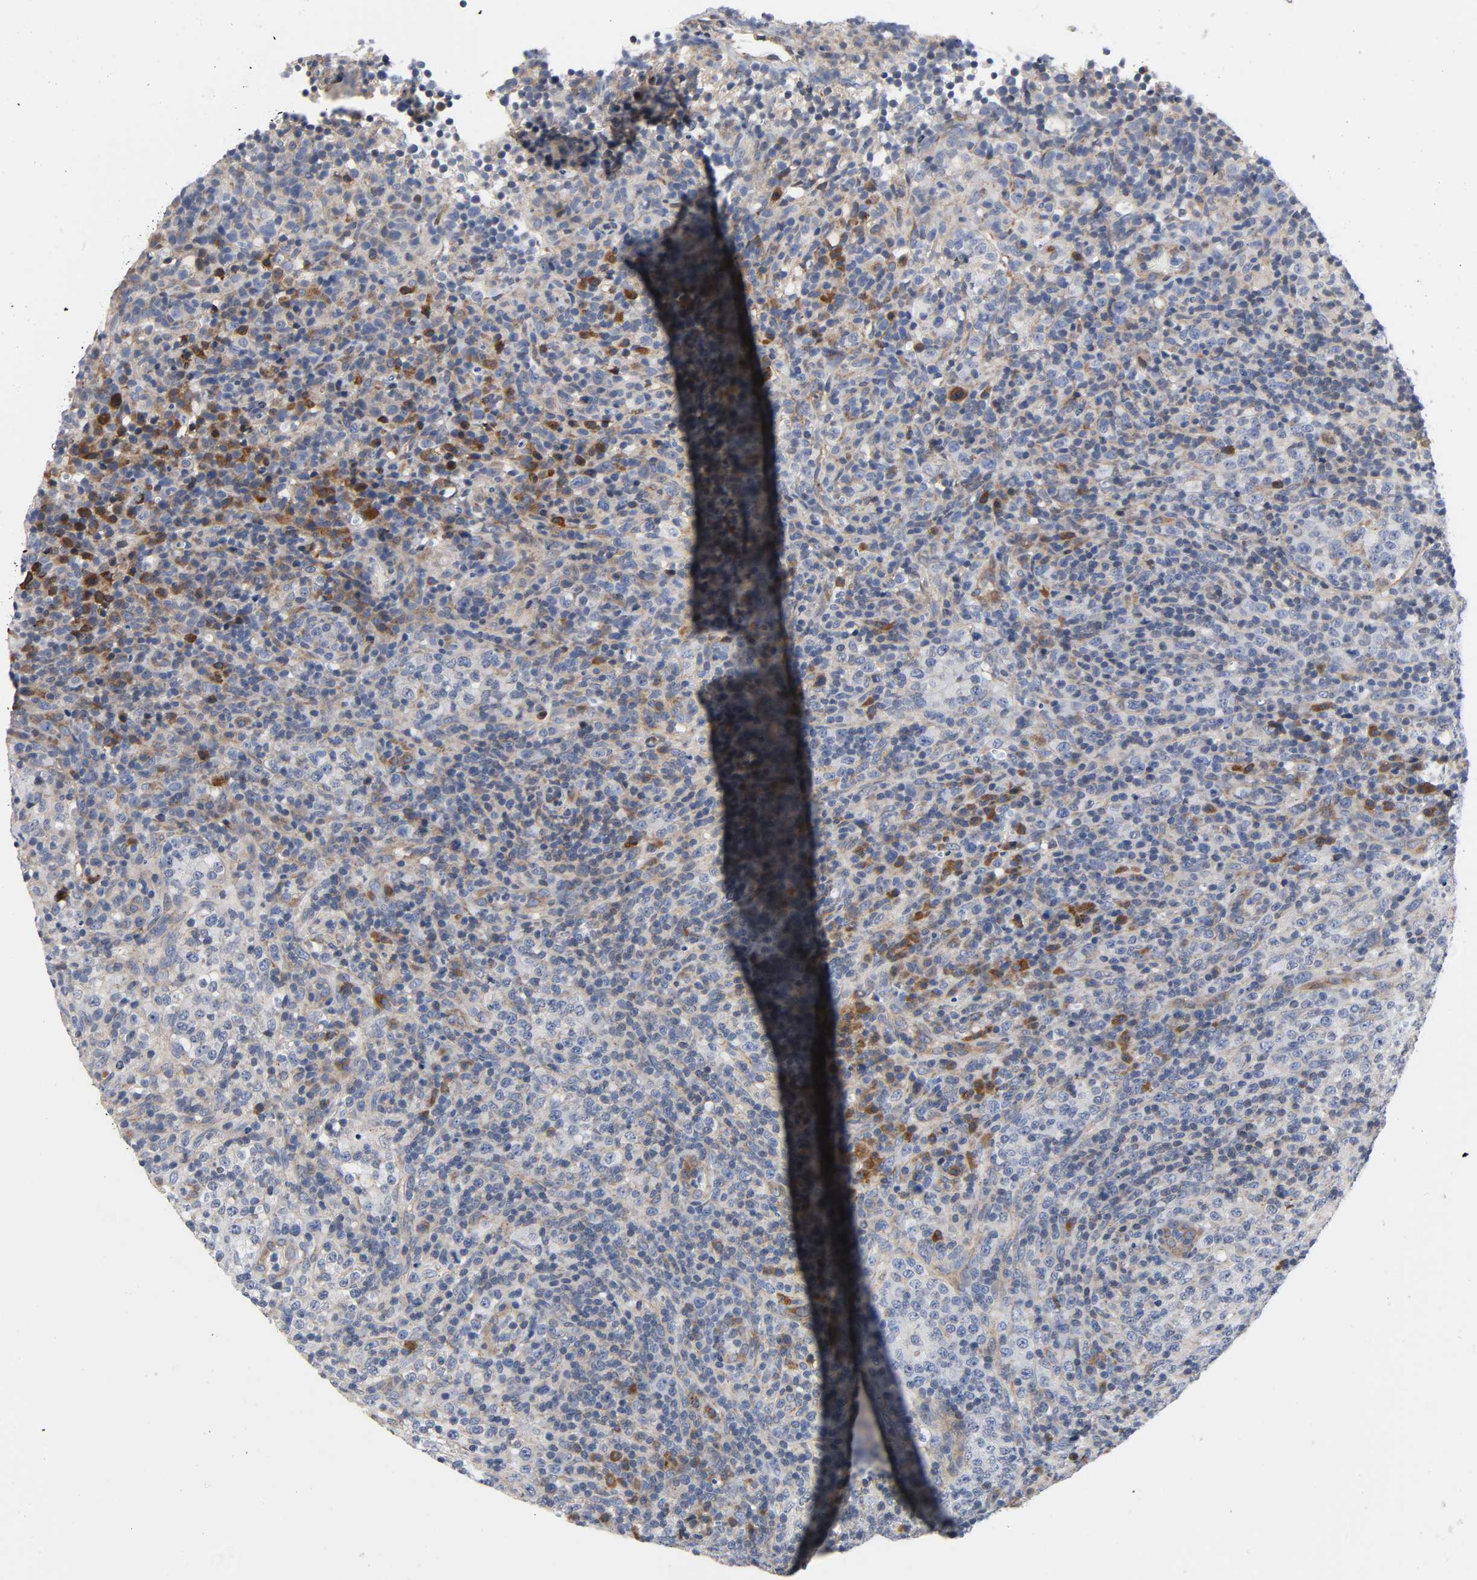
{"staining": {"intensity": "weak", "quantity": "<25%", "location": "cytoplasmic/membranous"}, "tissue": "lymphoma", "cell_type": "Tumor cells", "image_type": "cancer", "snomed": [{"axis": "morphology", "description": "Malignant lymphoma, non-Hodgkin's type, High grade"}, {"axis": "topography", "description": "Lymph node"}], "caption": "The photomicrograph displays no significant staining in tumor cells of malignant lymphoma, non-Hodgkin's type (high-grade).", "gene": "ASB6", "patient": {"sex": "female", "age": 76}}